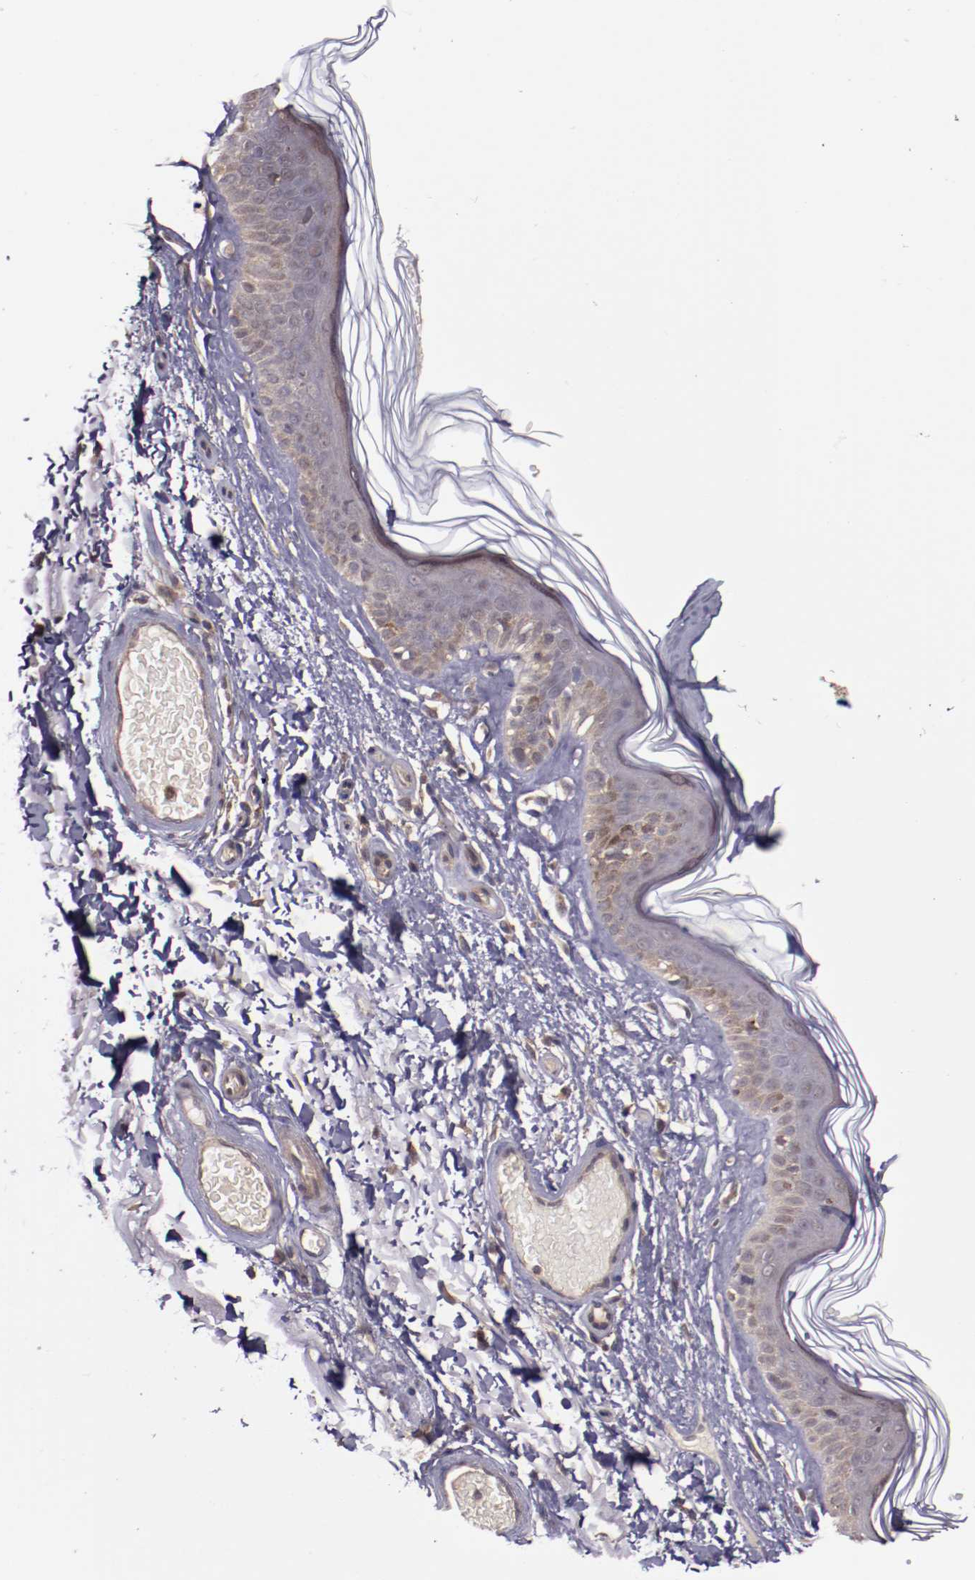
{"staining": {"intensity": "negative", "quantity": "none", "location": "none"}, "tissue": "skin", "cell_type": "Fibroblasts", "image_type": "normal", "snomed": [{"axis": "morphology", "description": "Normal tissue, NOS"}, {"axis": "topography", "description": "Skin"}], "caption": "Immunohistochemistry (IHC) micrograph of benign human skin stained for a protein (brown), which exhibits no positivity in fibroblasts.", "gene": "FTSJ1", "patient": {"sex": "male", "age": 63}}